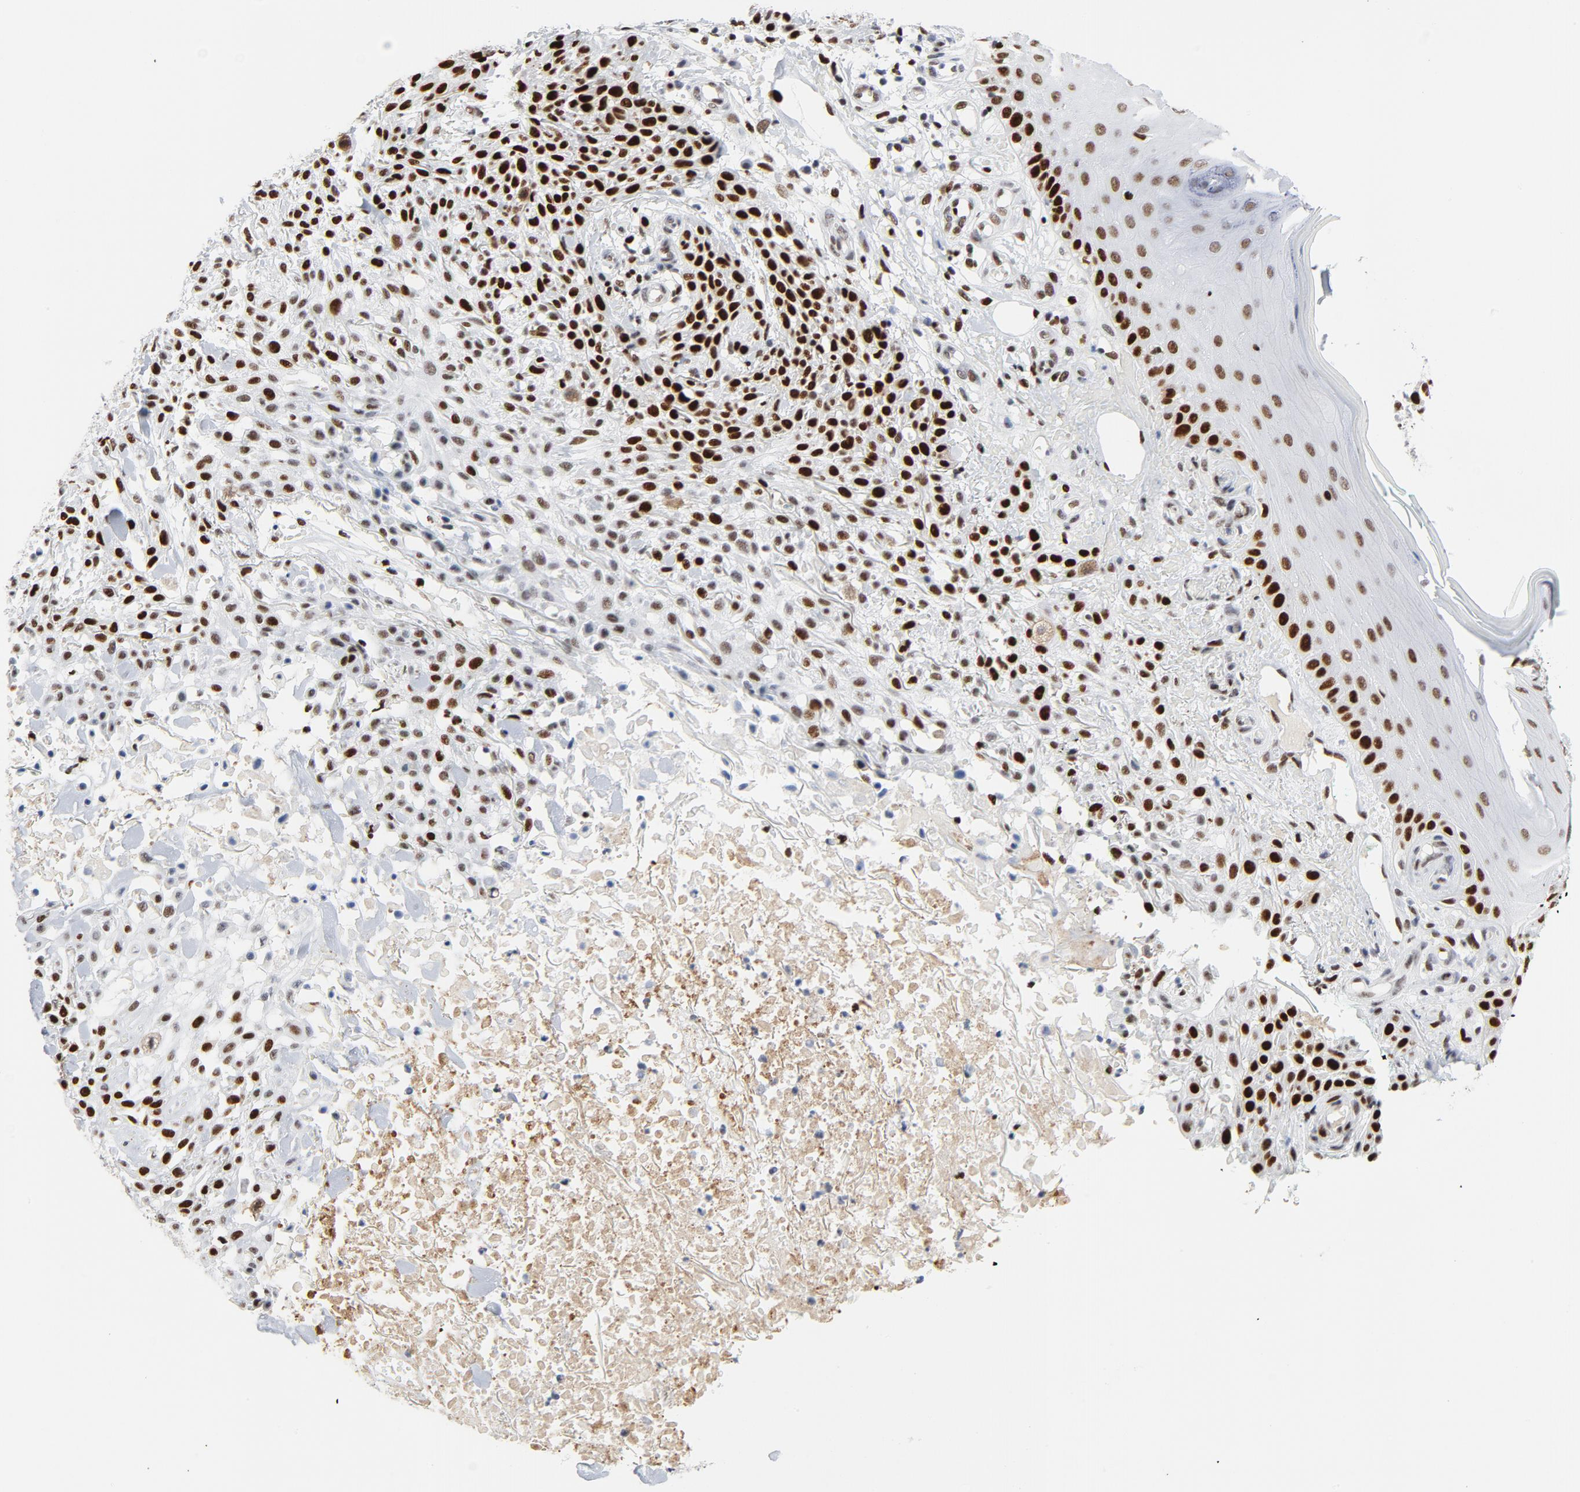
{"staining": {"intensity": "strong", "quantity": ">75%", "location": "nuclear"}, "tissue": "skin cancer", "cell_type": "Tumor cells", "image_type": "cancer", "snomed": [{"axis": "morphology", "description": "Squamous cell carcinoma, NOS"}, {"axis": "topography", "description": "Skin"}], "caption": "Immunohistochemical staining of human skin squamous cell carcinoma exhibits high levels of strong nuclear staining in about >75% of tumor cells.", "gene": "POLD1", "patient": {"sex": "female", "age": 42}}